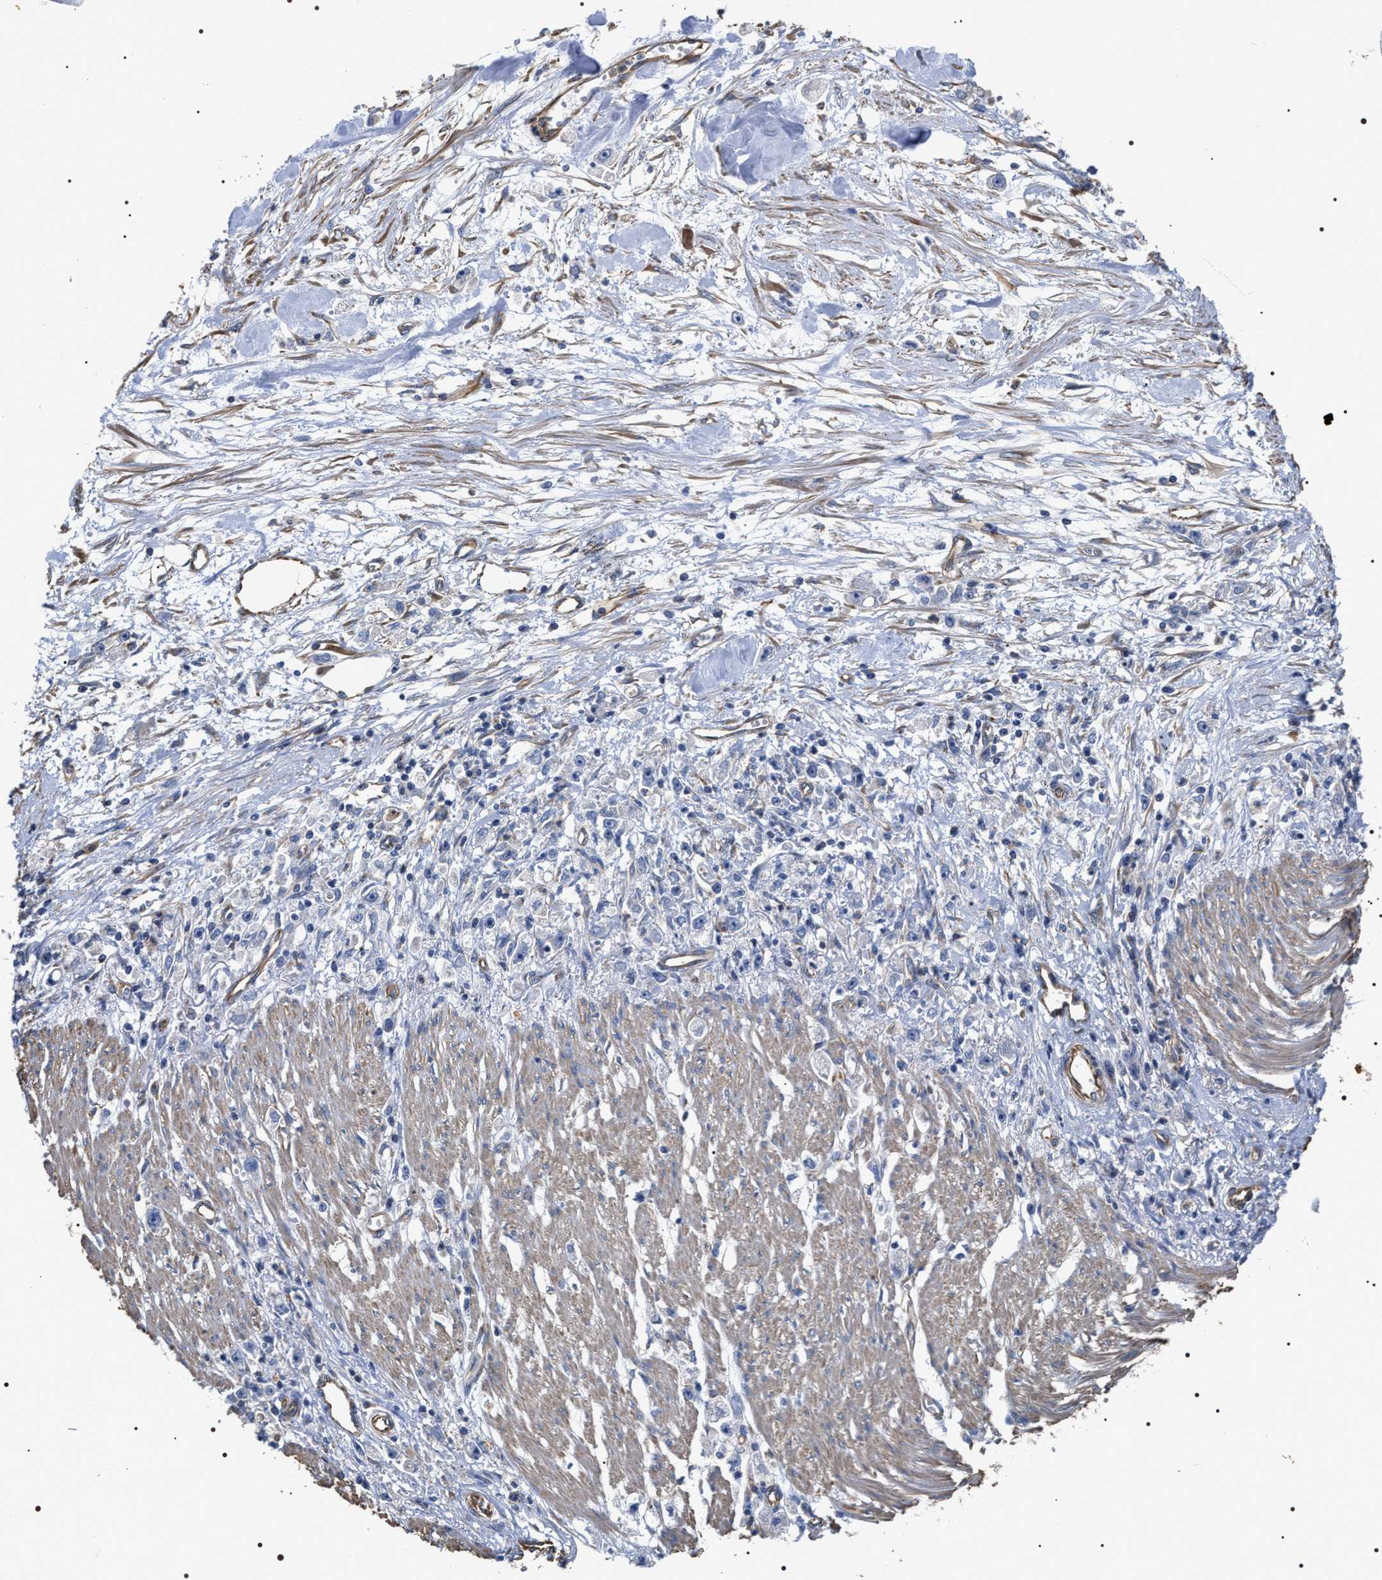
{"staining": {"intensity": "negative", "quantity": "none", "location": "none"}, "tissue": "stomach cancer", "cell_type": "Tumor cells", "image_type": "cancer", "snomed": [{"axis": "morphology", "description": "Adenocarcinoma, NOS"}, {"axis": "topography", "description": "Stomach"}], "caption": "There is no significant positivity in tumor cells of stomach cancer (adenocarcinoma).", "gene": "TSPAN33", "patient": {"sex": "female", "age": 59}}